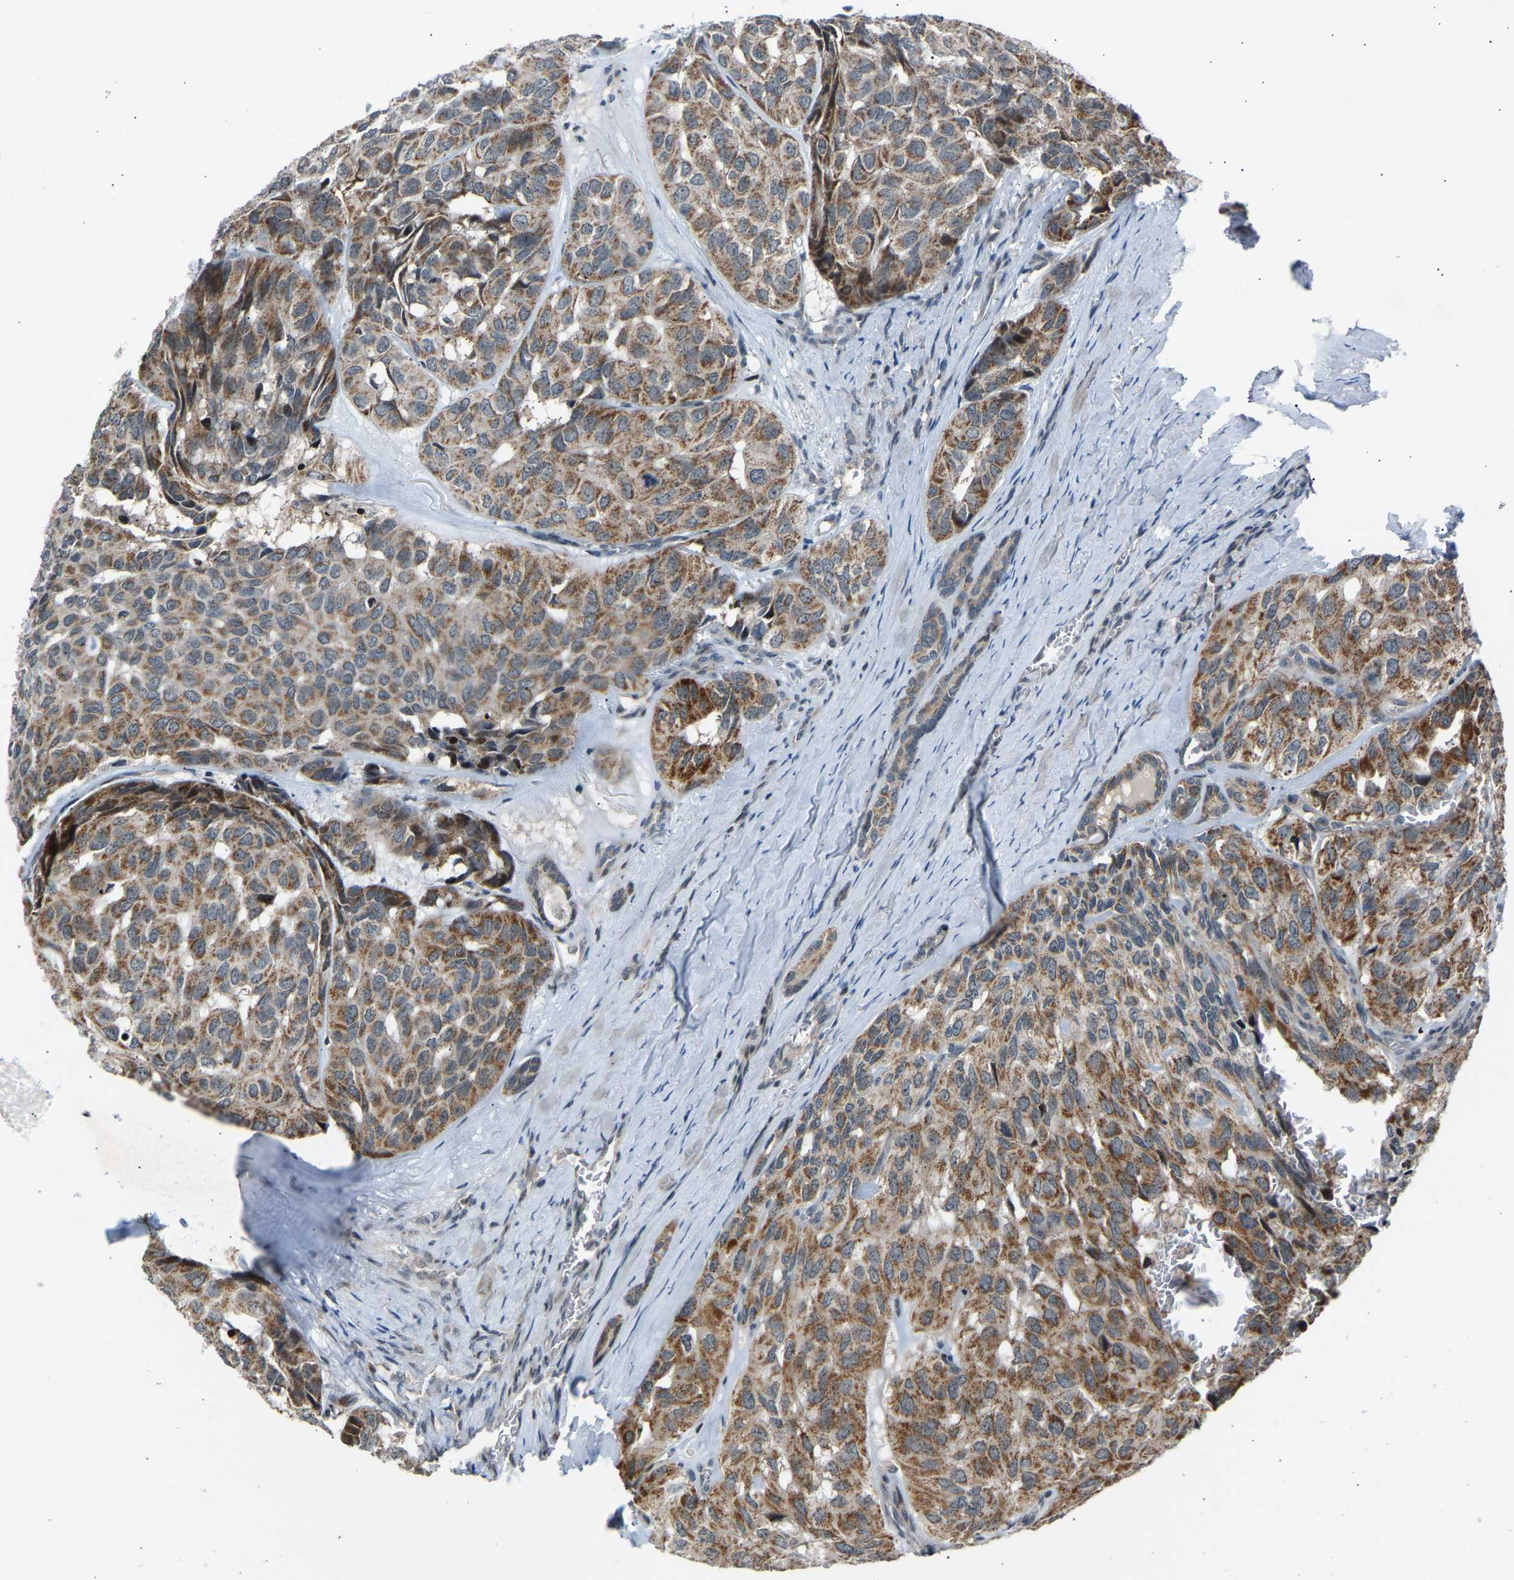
{"staining": {"intensity": "moderate", "quantity": ">75%", "location": "cytoplasmic/membranous"}, "tissue": "head and neck cancer", "cell_type": "Tumor cells", "image_type": "cancer", "snomed": [{"axis": "morphology", "description": "Adenocarcinoma, NOS"}, {"axis": "topography", "description": "Salivary gland, NOS"}, {"axis": "topography", "description": "Head-Neck"}], "caption": "A high-resolution photomicrograph shows immunohistochemistry (IHC) staining of head and neck adenocarcinoma, which shows moderate cytoplasmic/membranous staining in about >75% of tumor cells.", "gene": "SLIRP", "patient": {"sex": "female", "age": 76}}